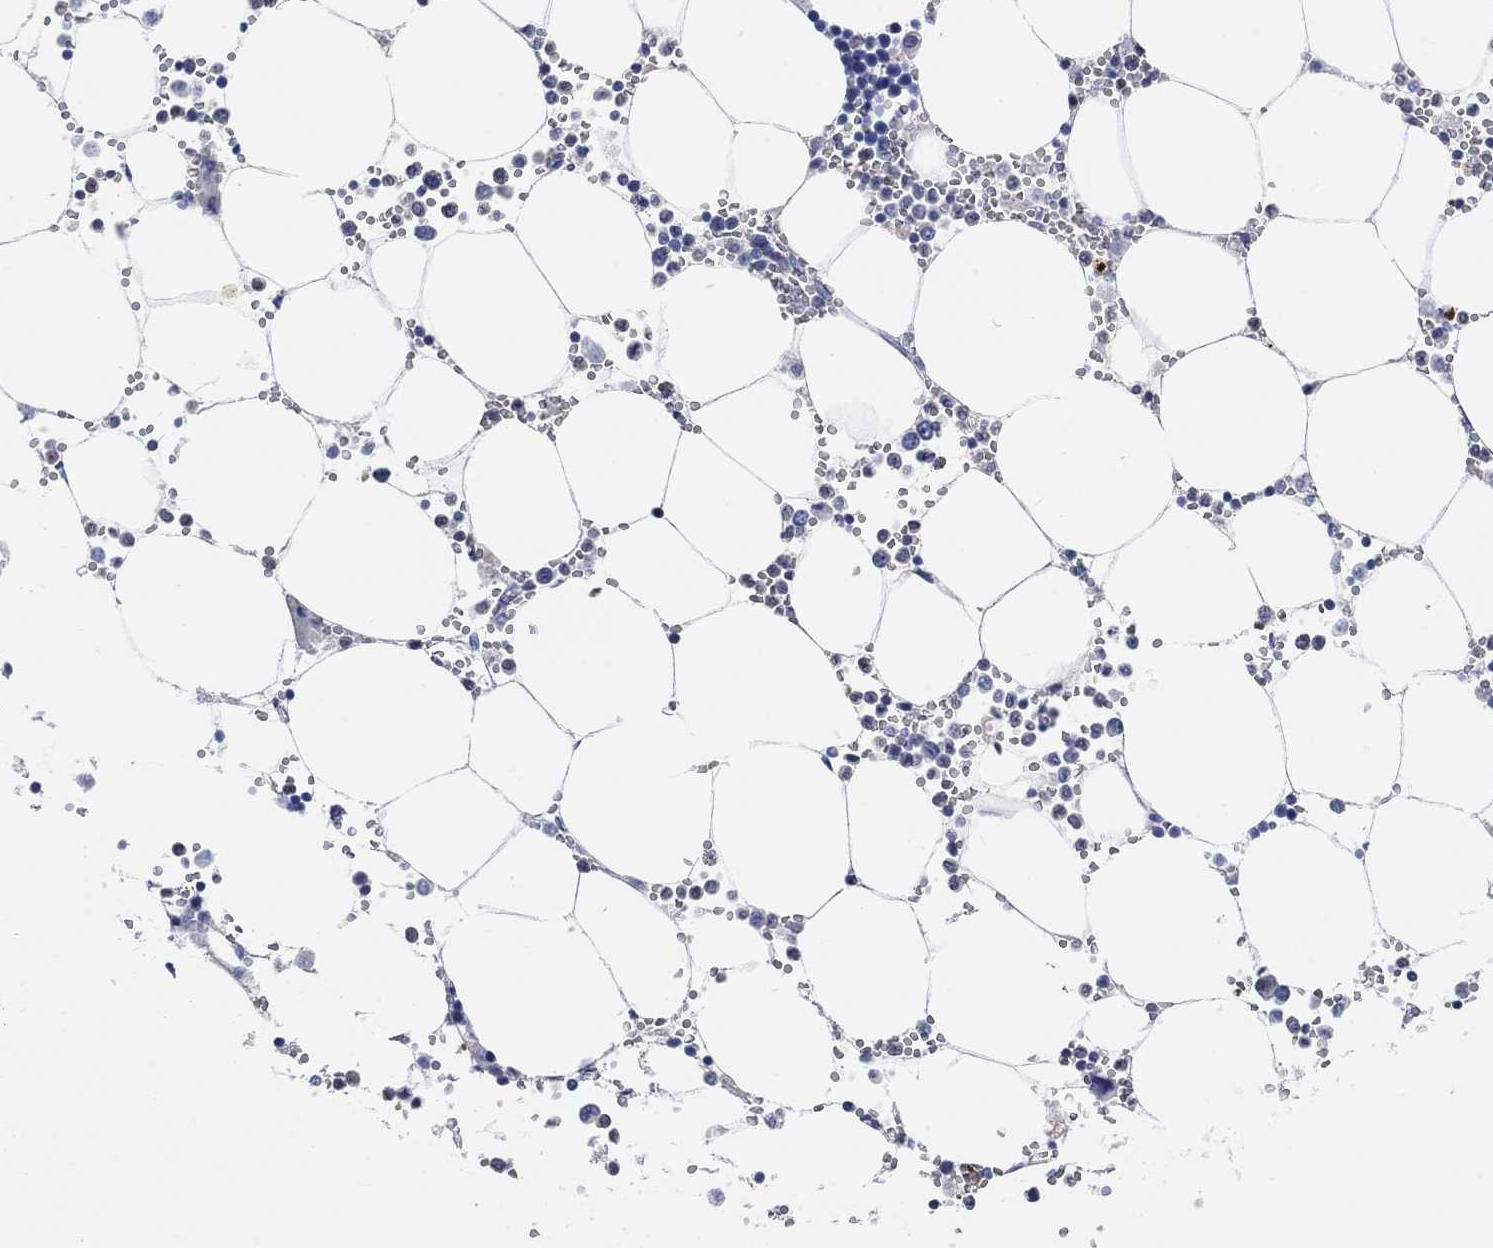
{"staining": {"intensity": "negative", "quantity": "none", "location": "none"}, "tissue": "bone marrow", "cell_type": "Hematopoietic cells", "image_type": "normal", "snomed": [{"axis": "morphology", "description": "Normal tissue, NOS"}, {"axis": "topography", "description": "Bone marrow"}], "caption": "Image shows no significant protein staining in hematopoietic cells of normal bone marrow. (Brightfield microscopy of DAB immunohistochemistry at high magnification).", "gene": "NLRP14", "patient": {"sex": "male", "age": 54}}